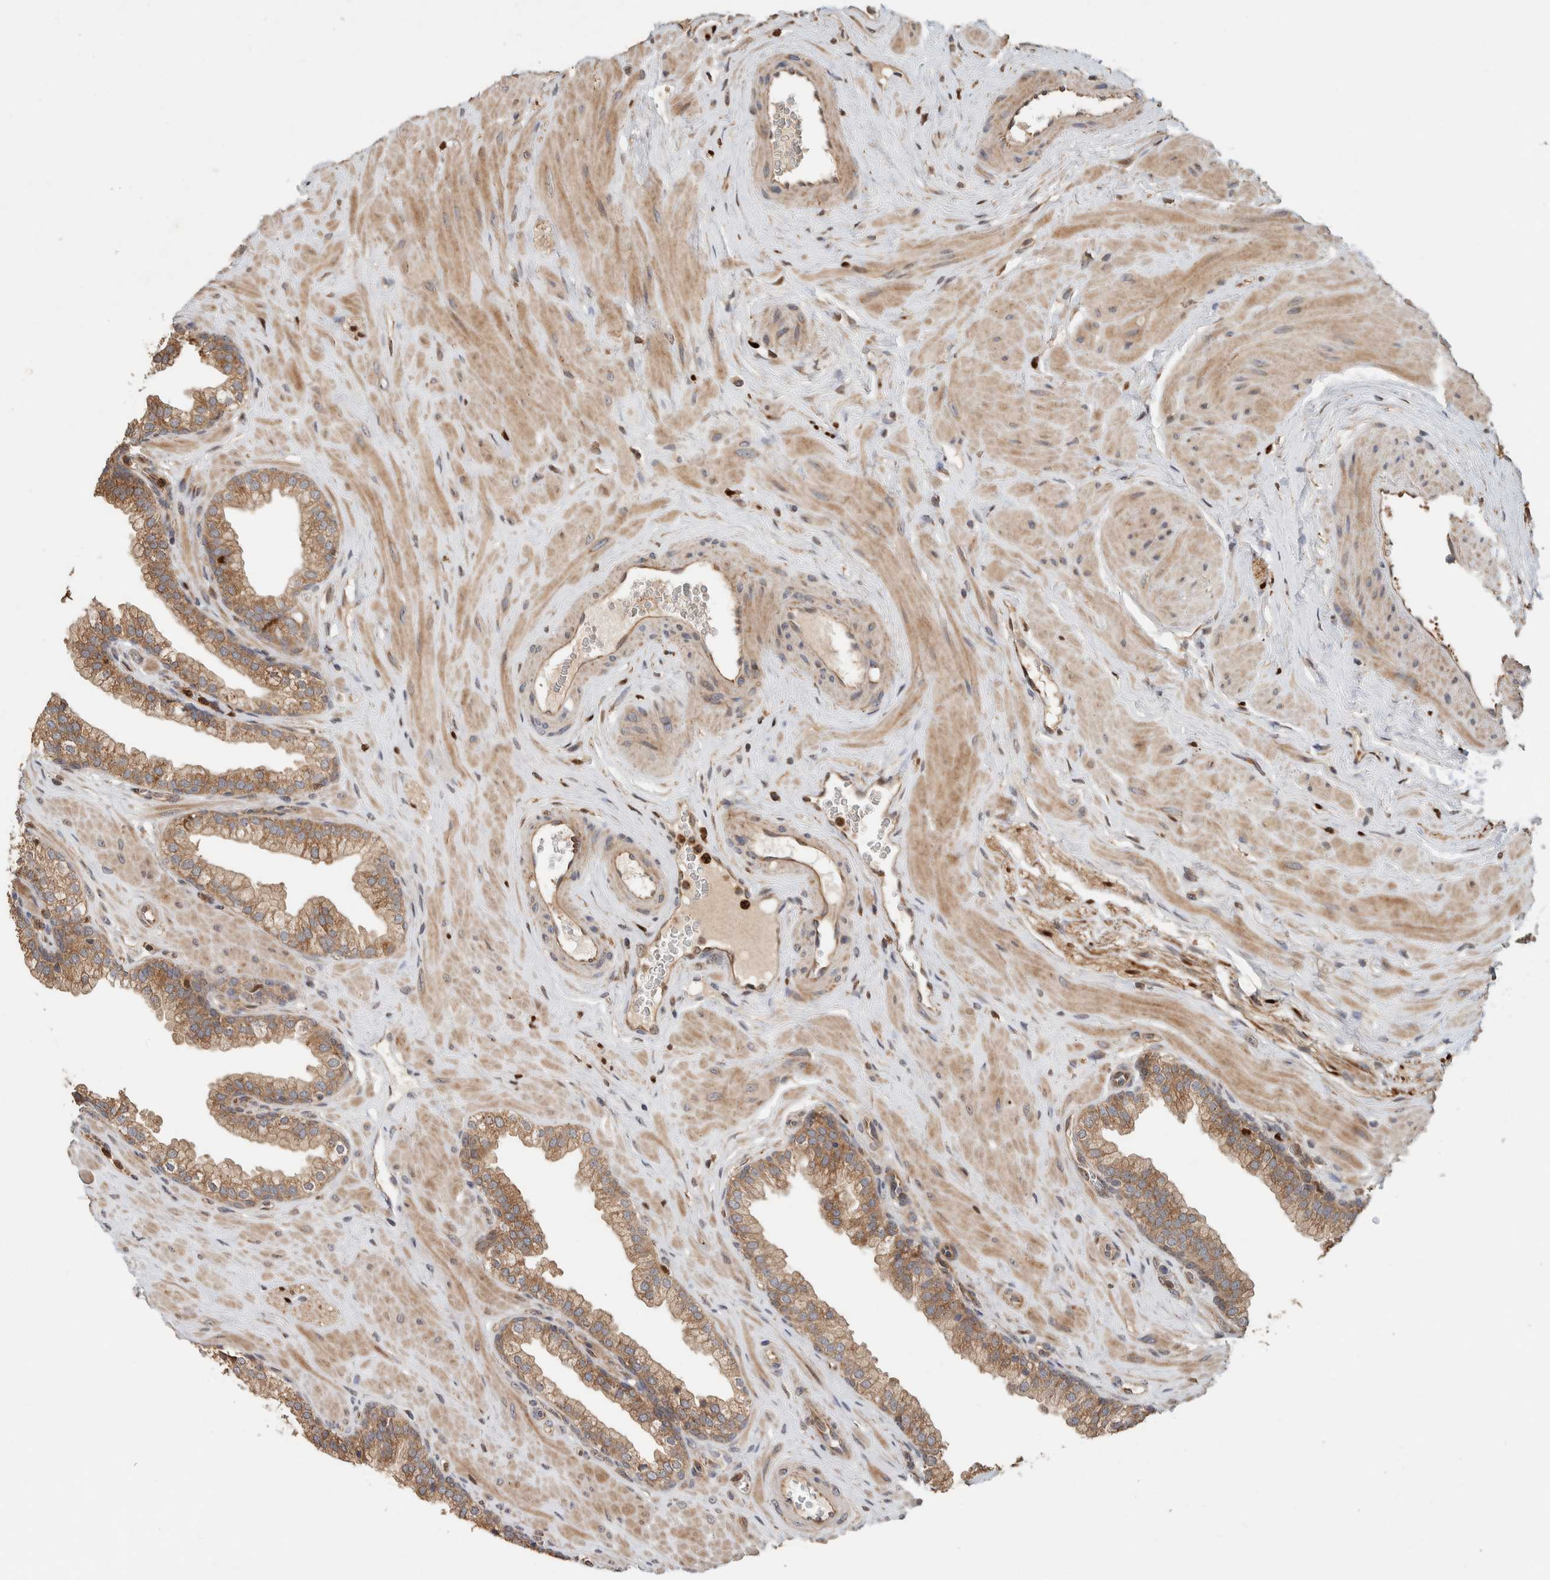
{"staining": {"intensity": "moderate", "quantity": ">75%", "location": "cytoplasmic/membranous"}, "tissue": "prostate", "cell_type": "Glandular cells", "image_type": "normal", "snomed": [{"axis": "morphology", "description": "Normal tissue, NOS"}, {"axis": "morphology", "description": "Urothelial carcinoma, Low grade"}, {"axis": "topography", "description": "Urinary bladder"}, {"axis": "topography", "description": "Prostate"}], "caption": "Prostate was stained to show a protein in brown. There is medium levels of moderate cytoplasmic/membranous expression in approximately >75% of glandular cells. The staining is performed using DAB brown chromogen to label protein expression. The nuclei are counter-stained blue using hematoxylin.", "gene": "VPS53", "patient": {"sex": "male", "age": 60}}